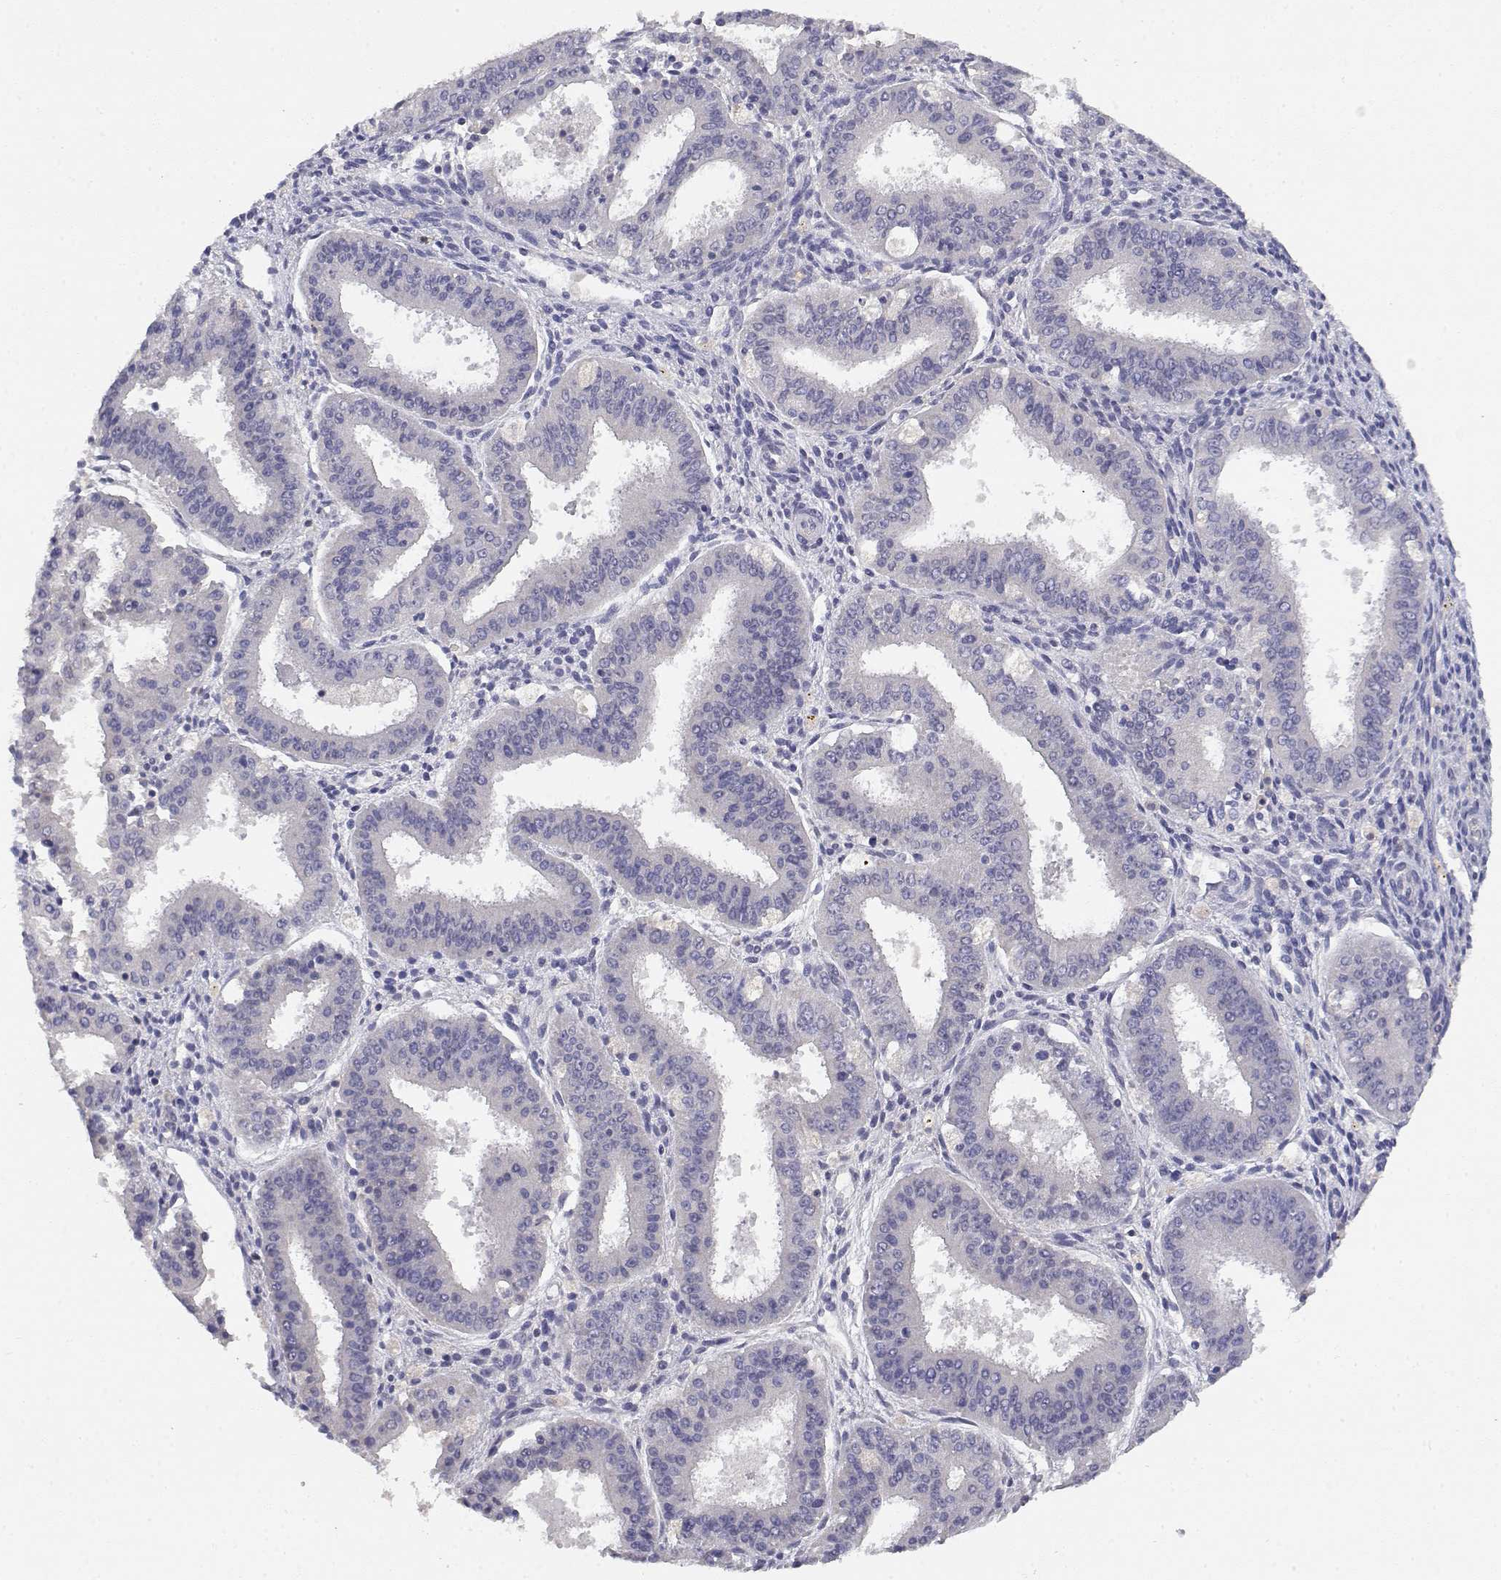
{"staining": {"intensity": "negative", "quantity": "none", "location": "none"}, "tissue": "ovarian cancer", "cell_type": "Tumor cells", "image_type": "cancer", "snomed": [{"axis": "morphology", "description": "Carcinoma, endometroid"}, {"axis": "topography", "description": "Ovary"}], "caption": "Immunohistochemical staining of human ovarian cancer (endometroid carcinoma) shows no significant expression in tumor cells.", "gene": "ADA", "patient": {"sex": "female", "age": 42}}